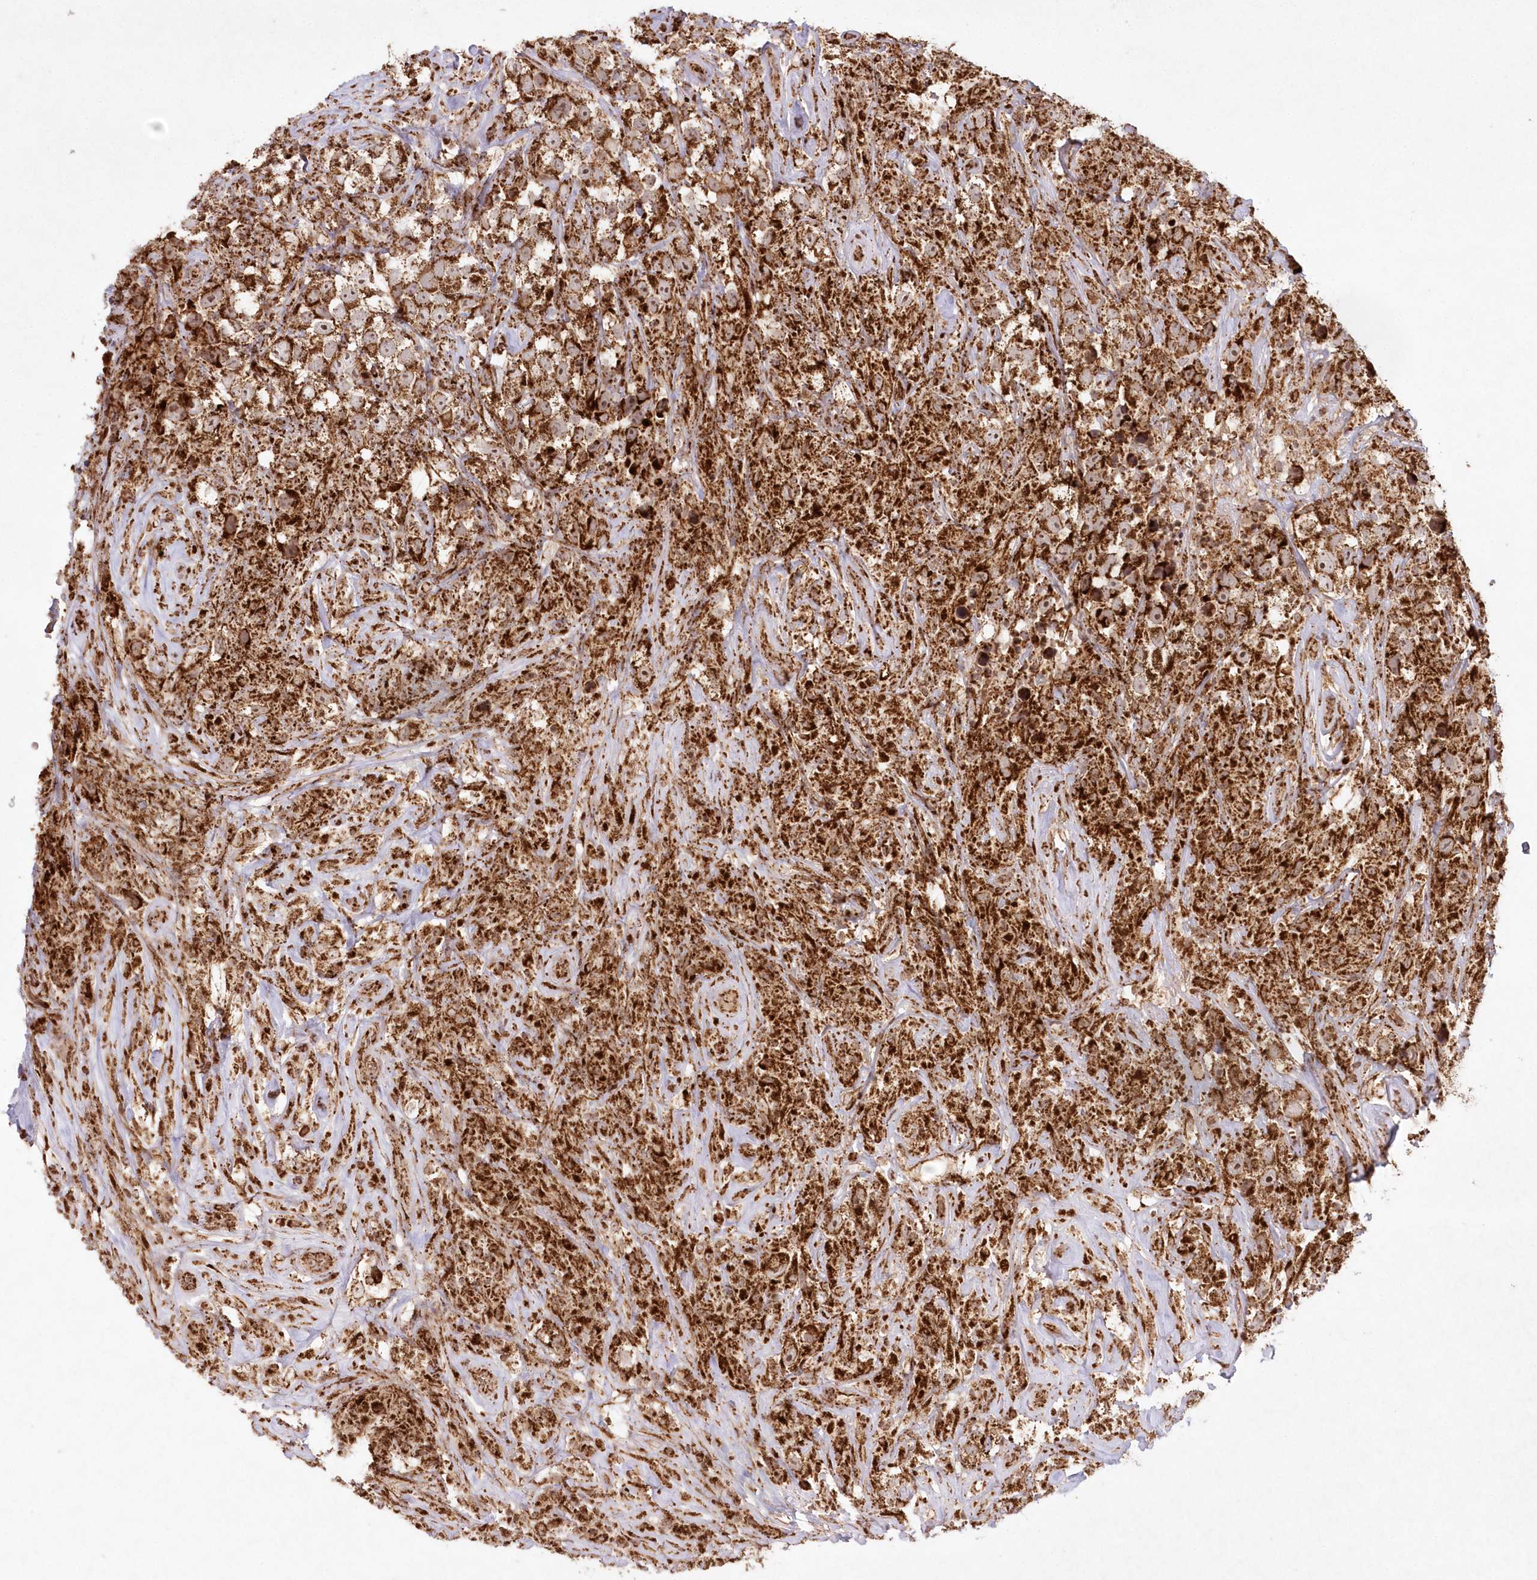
{"staining": {"intensity": "strong", "quantity": ">75%", "location": "cytoplasmic/membranous"}, "tissue": "testis cancer", "cell_type": "Tumor cells", "image_type": "cancer", "snomed": [{"axis": "morphology", "description": "Seminoma, NOS"}, {"axis": "topography", "description": "Testis"}], "caption": "Human testis seminoma stained with a brown dye shows strong cytoplasmic/membranous positive expression in about >75% of tumor cells.", "gene": "LRPPRC", "patient": {"sex": "male", "age": 49}}